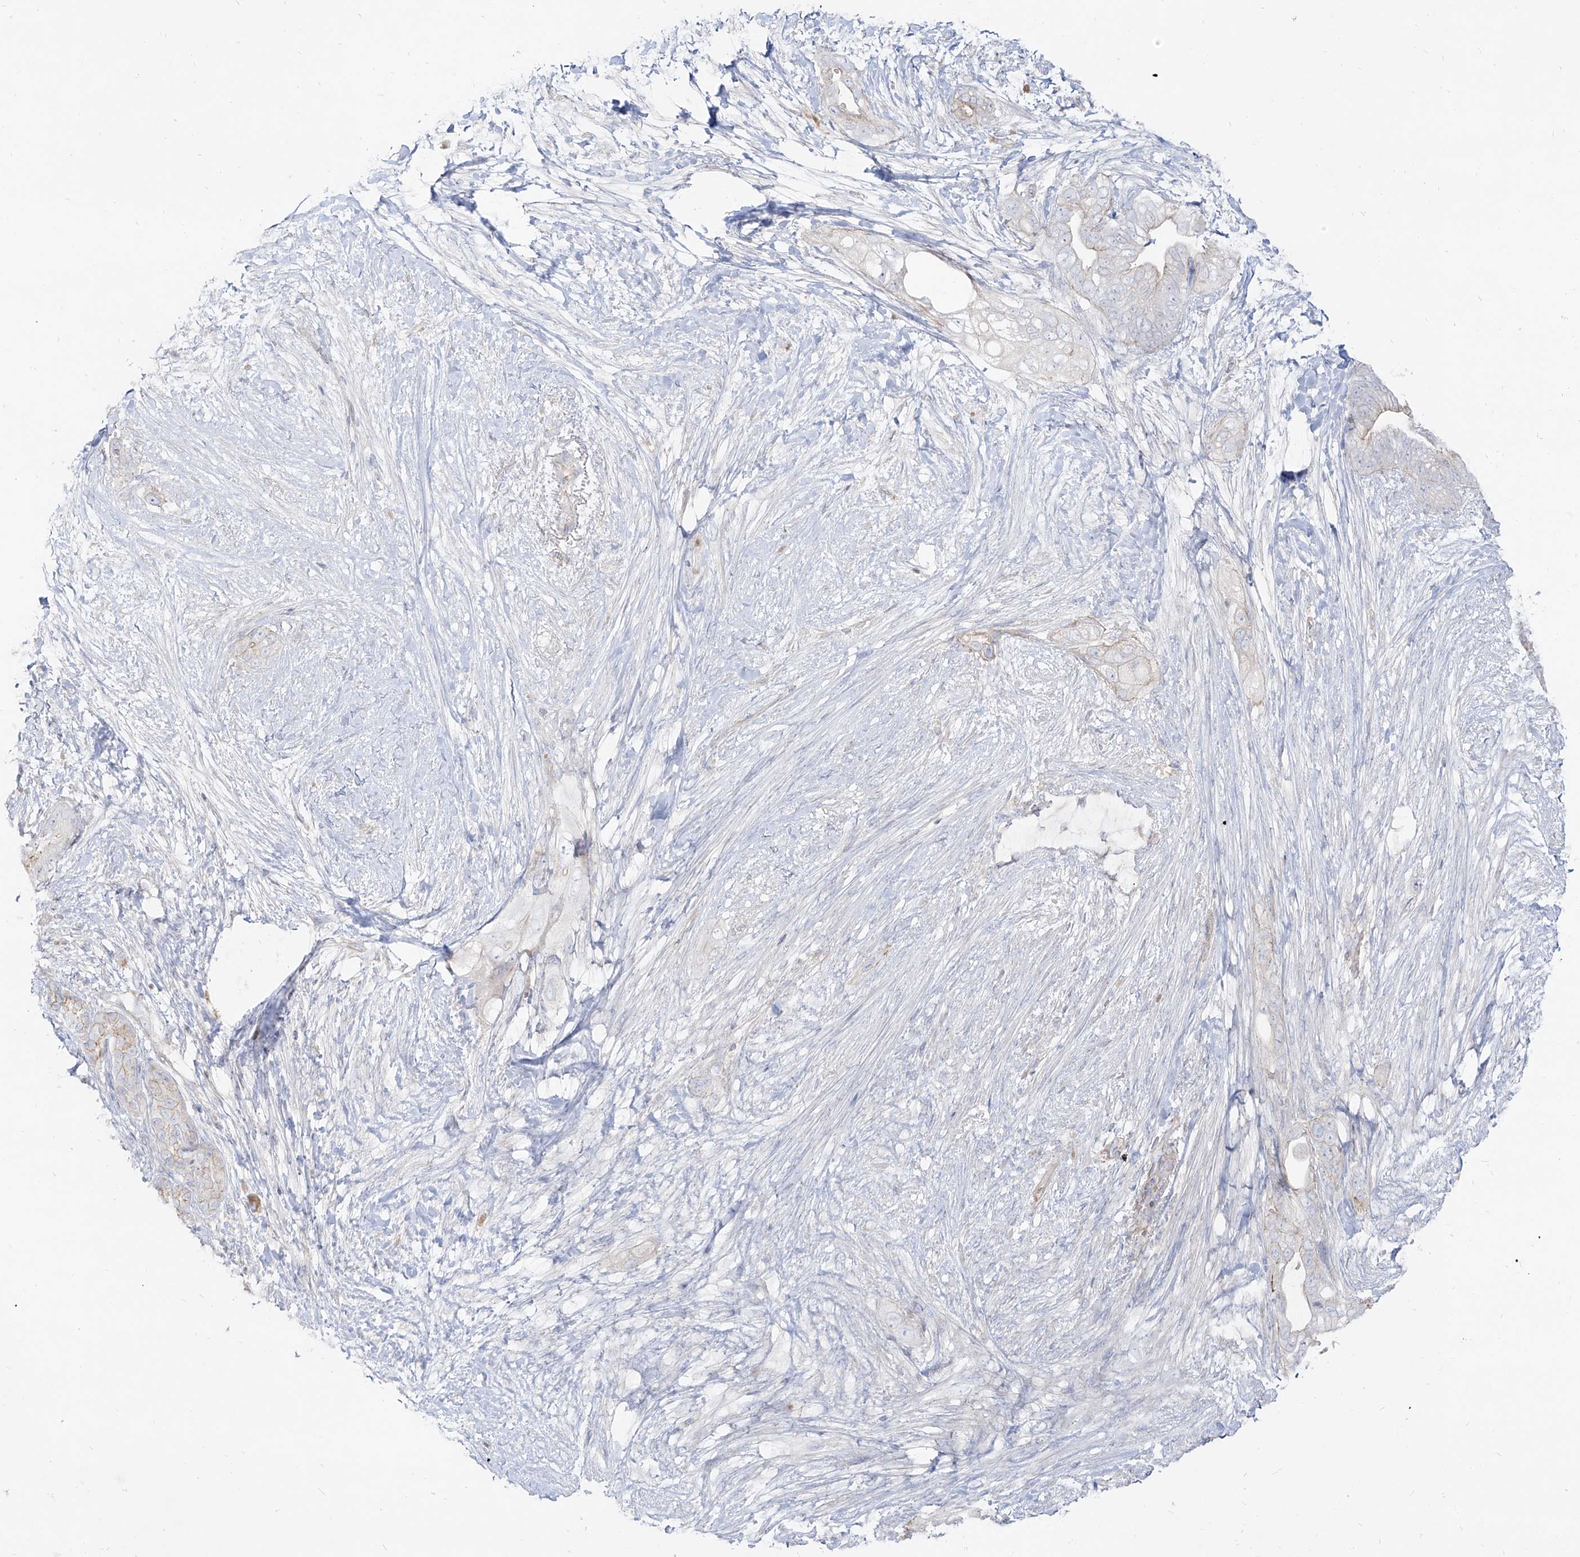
{"staining": {"intensity": "negative", "quantity": "none", "location": "none"}, "tissue": "pancreatic cancer", "cell_type": "Tumor cells", "image_type": "cancer", "snomed": [{"axis": "morphology", "description": "Adenocarcinoma, NOS"}, {"axis": "topography", "description": "Pancreas"}], "caption": "IHC photomicrograph of neoplastic tissue: human pancreatic adenocarcinoma stained with DAB shows no significant protein staining in tumor cells.", "gene": "RBFOX3", "patient": {"sex": "male", "age": 53}}